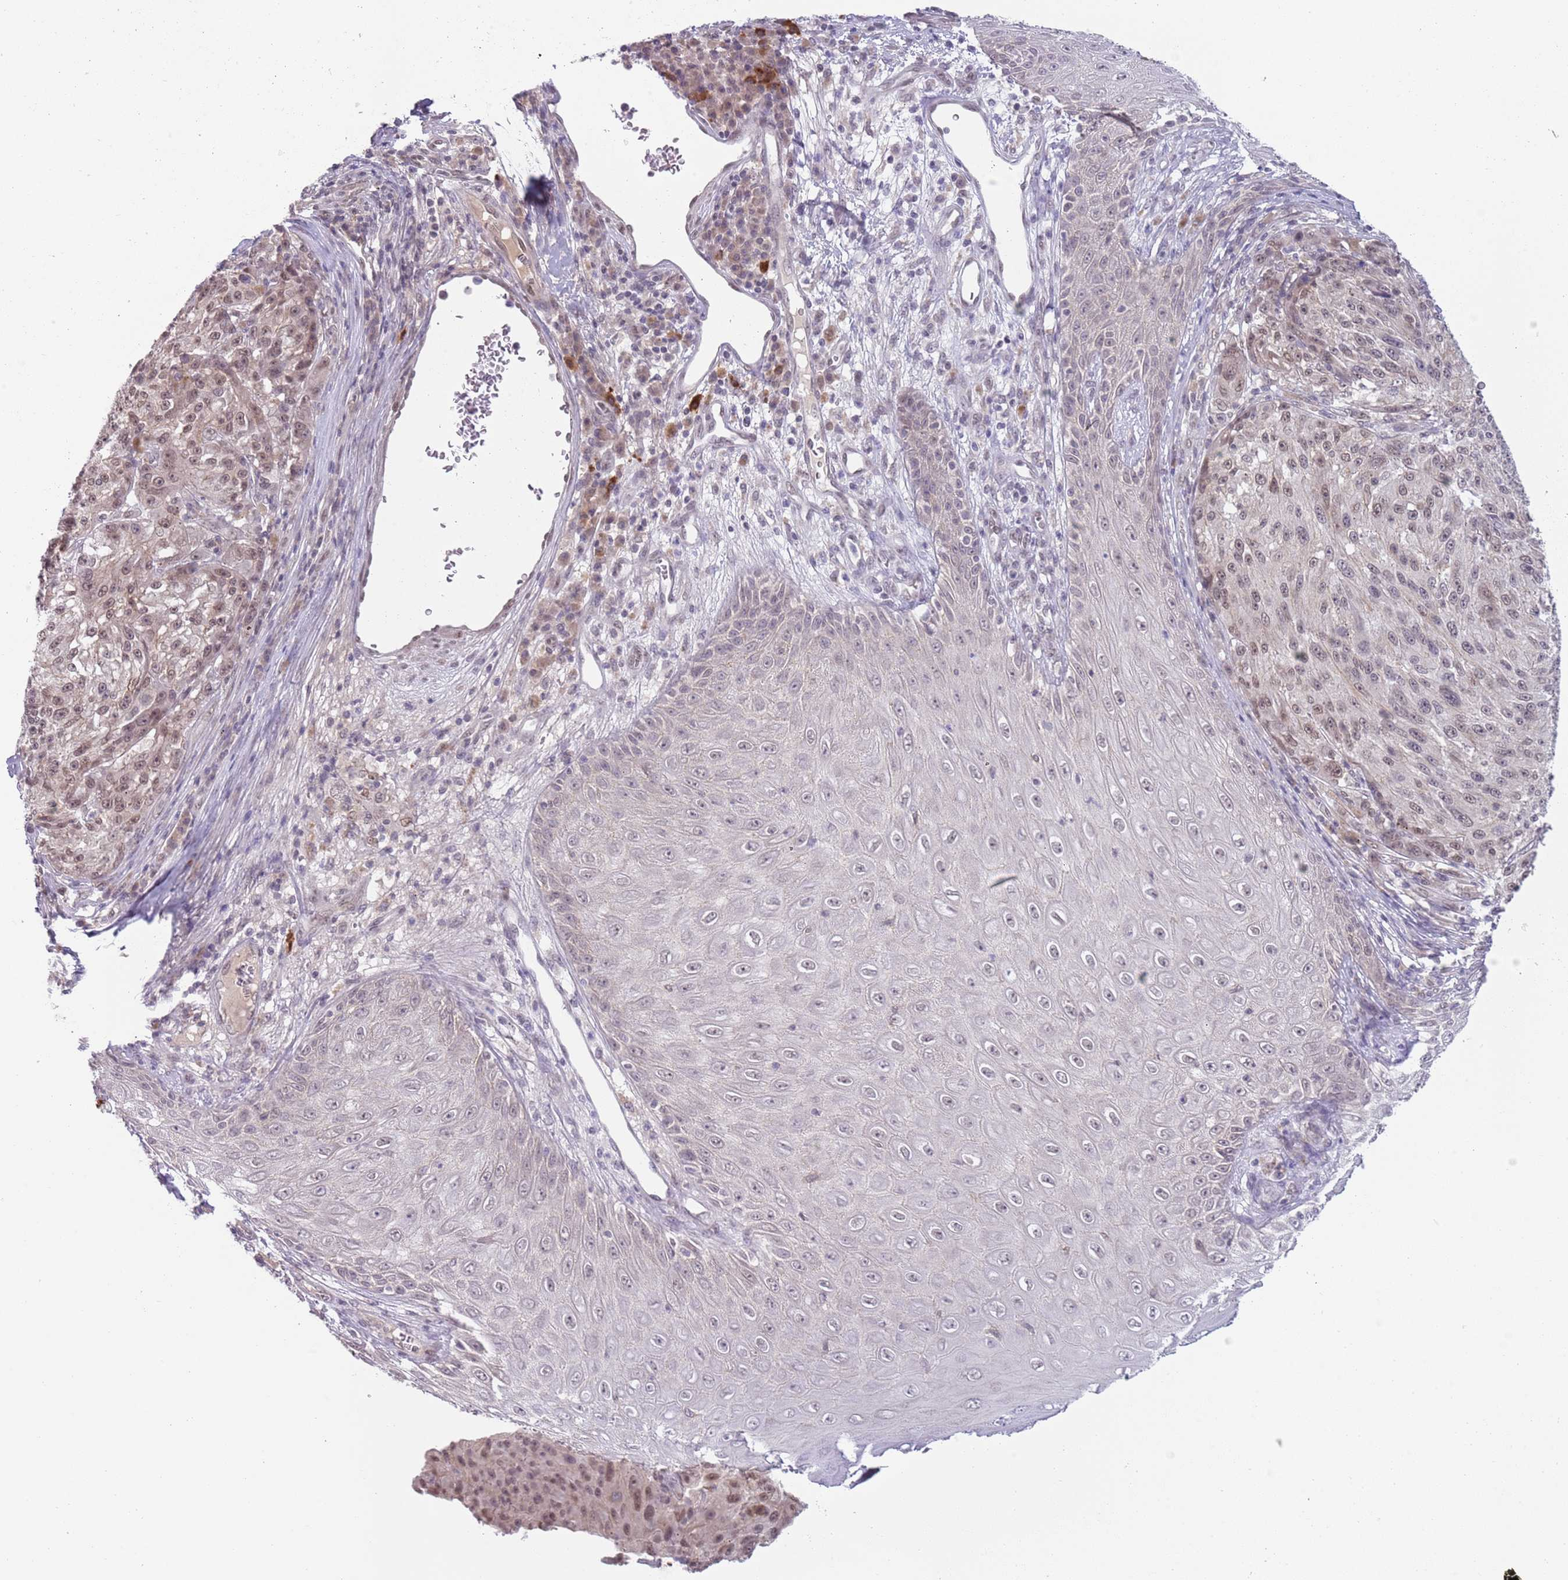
{"staining": {"intensity": "weak", "quantity": "<25%", "location": "nuclear"}, "tissue": "melanoma", "cell_type": "Tumor cells", "image_type": "cancer", "snomed": [{"axis": "morphology", "description": "Malignant melanoma, NOS"}, {"axis": "topography", "description": "Skin"}], "caption": "Tumor cells are negative for protein expression in human malignant melanoma.", "gene": "TM2D1", "patient": {"sex": "male", "age": 53}}